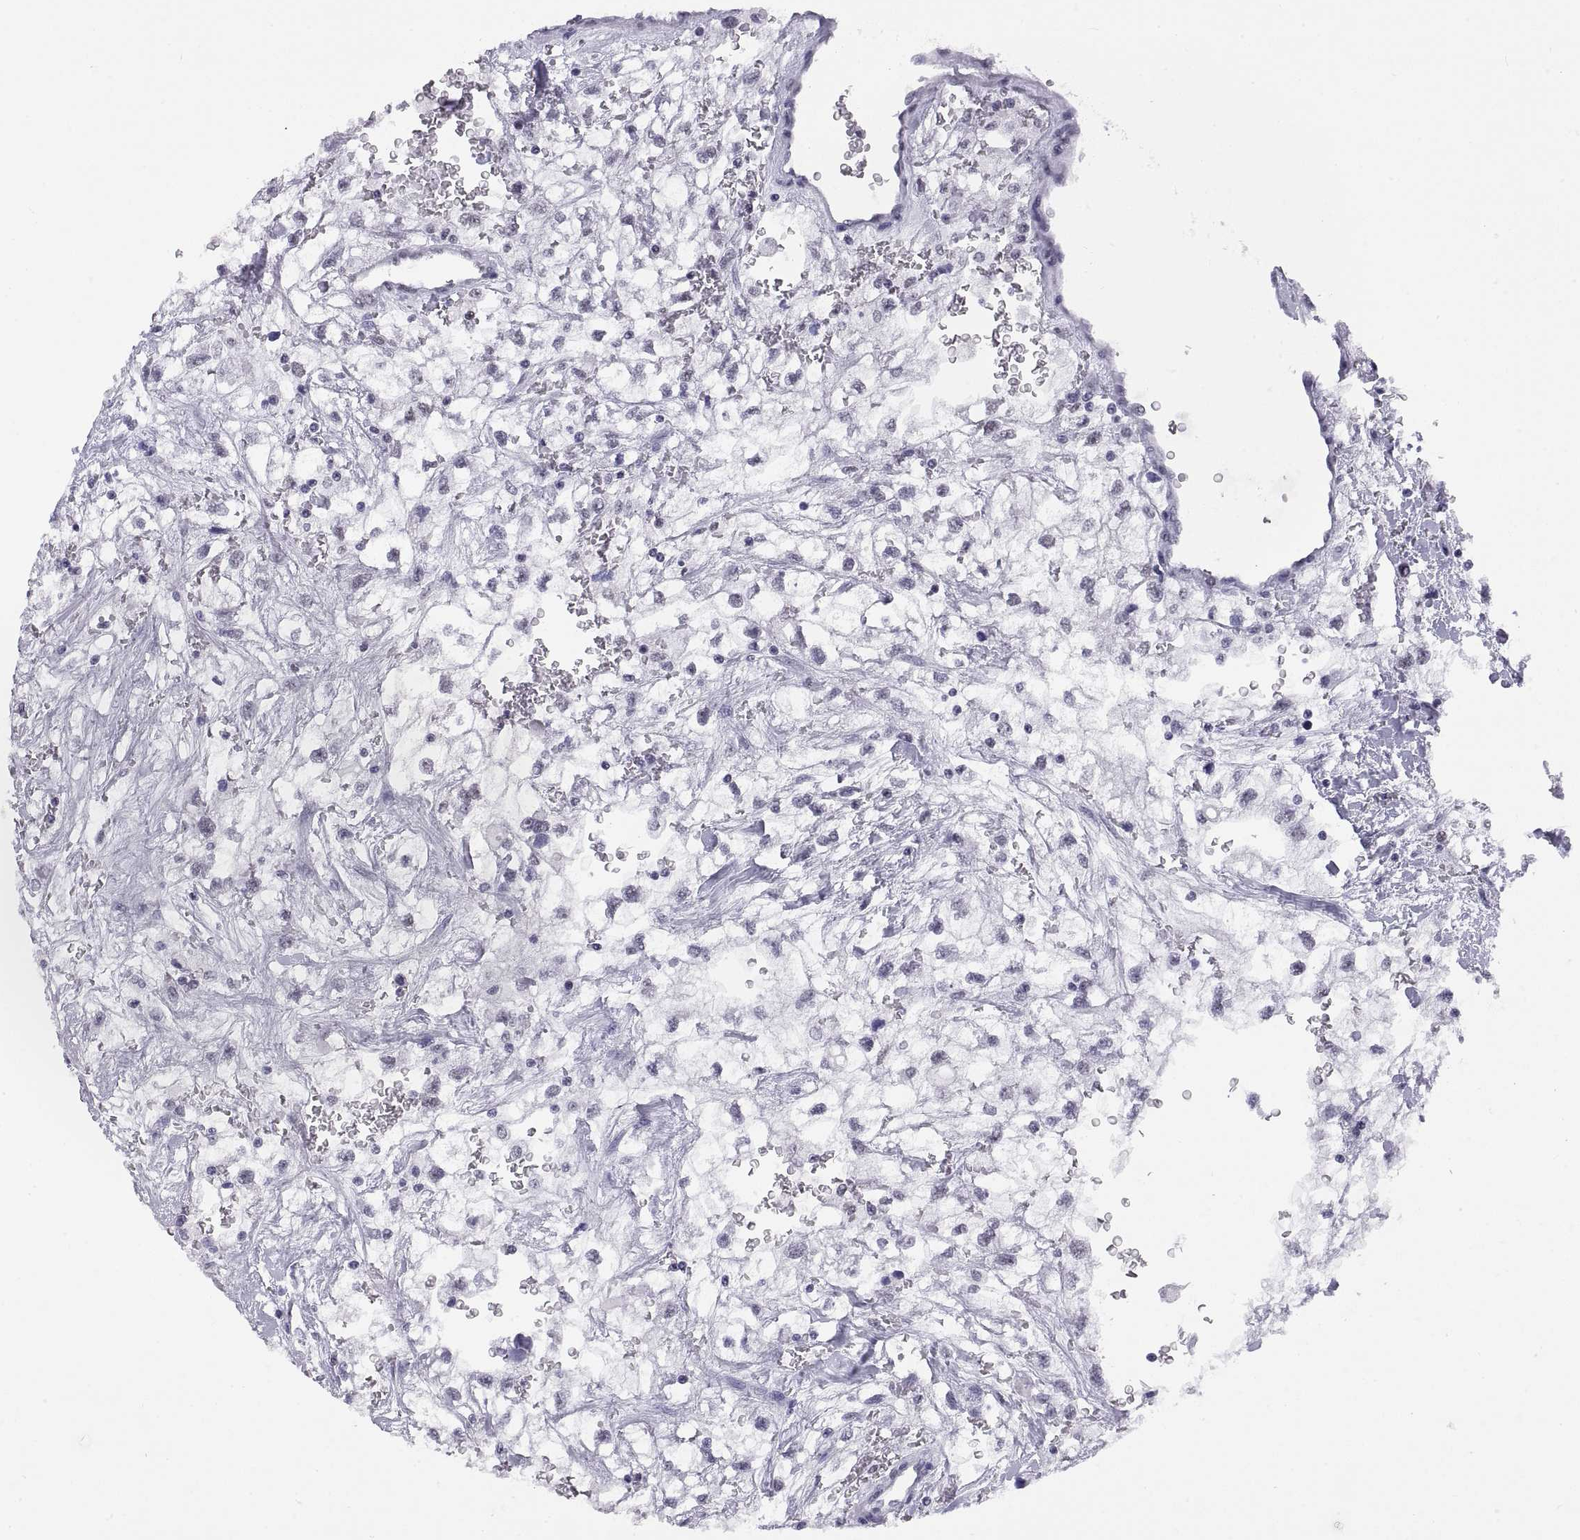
{"staining": {"intensity": "negative", "quantity": "none", "location": "none"}, "tissue": "renal cancer", "cell_type": "Tumor cells", "image_type": "cancer", "snomed": [{"axis": "morphology", "description": "Adenocarcinoma, NOS"}, {"axis": "topography", "description": "Kidney"}], "caption": "Immunohistochemical staining of renal cancer exhibits no significant staining in tumor cells.", "gene": "NEUROD6", "patient": {"sex": "male", "age": 59}}